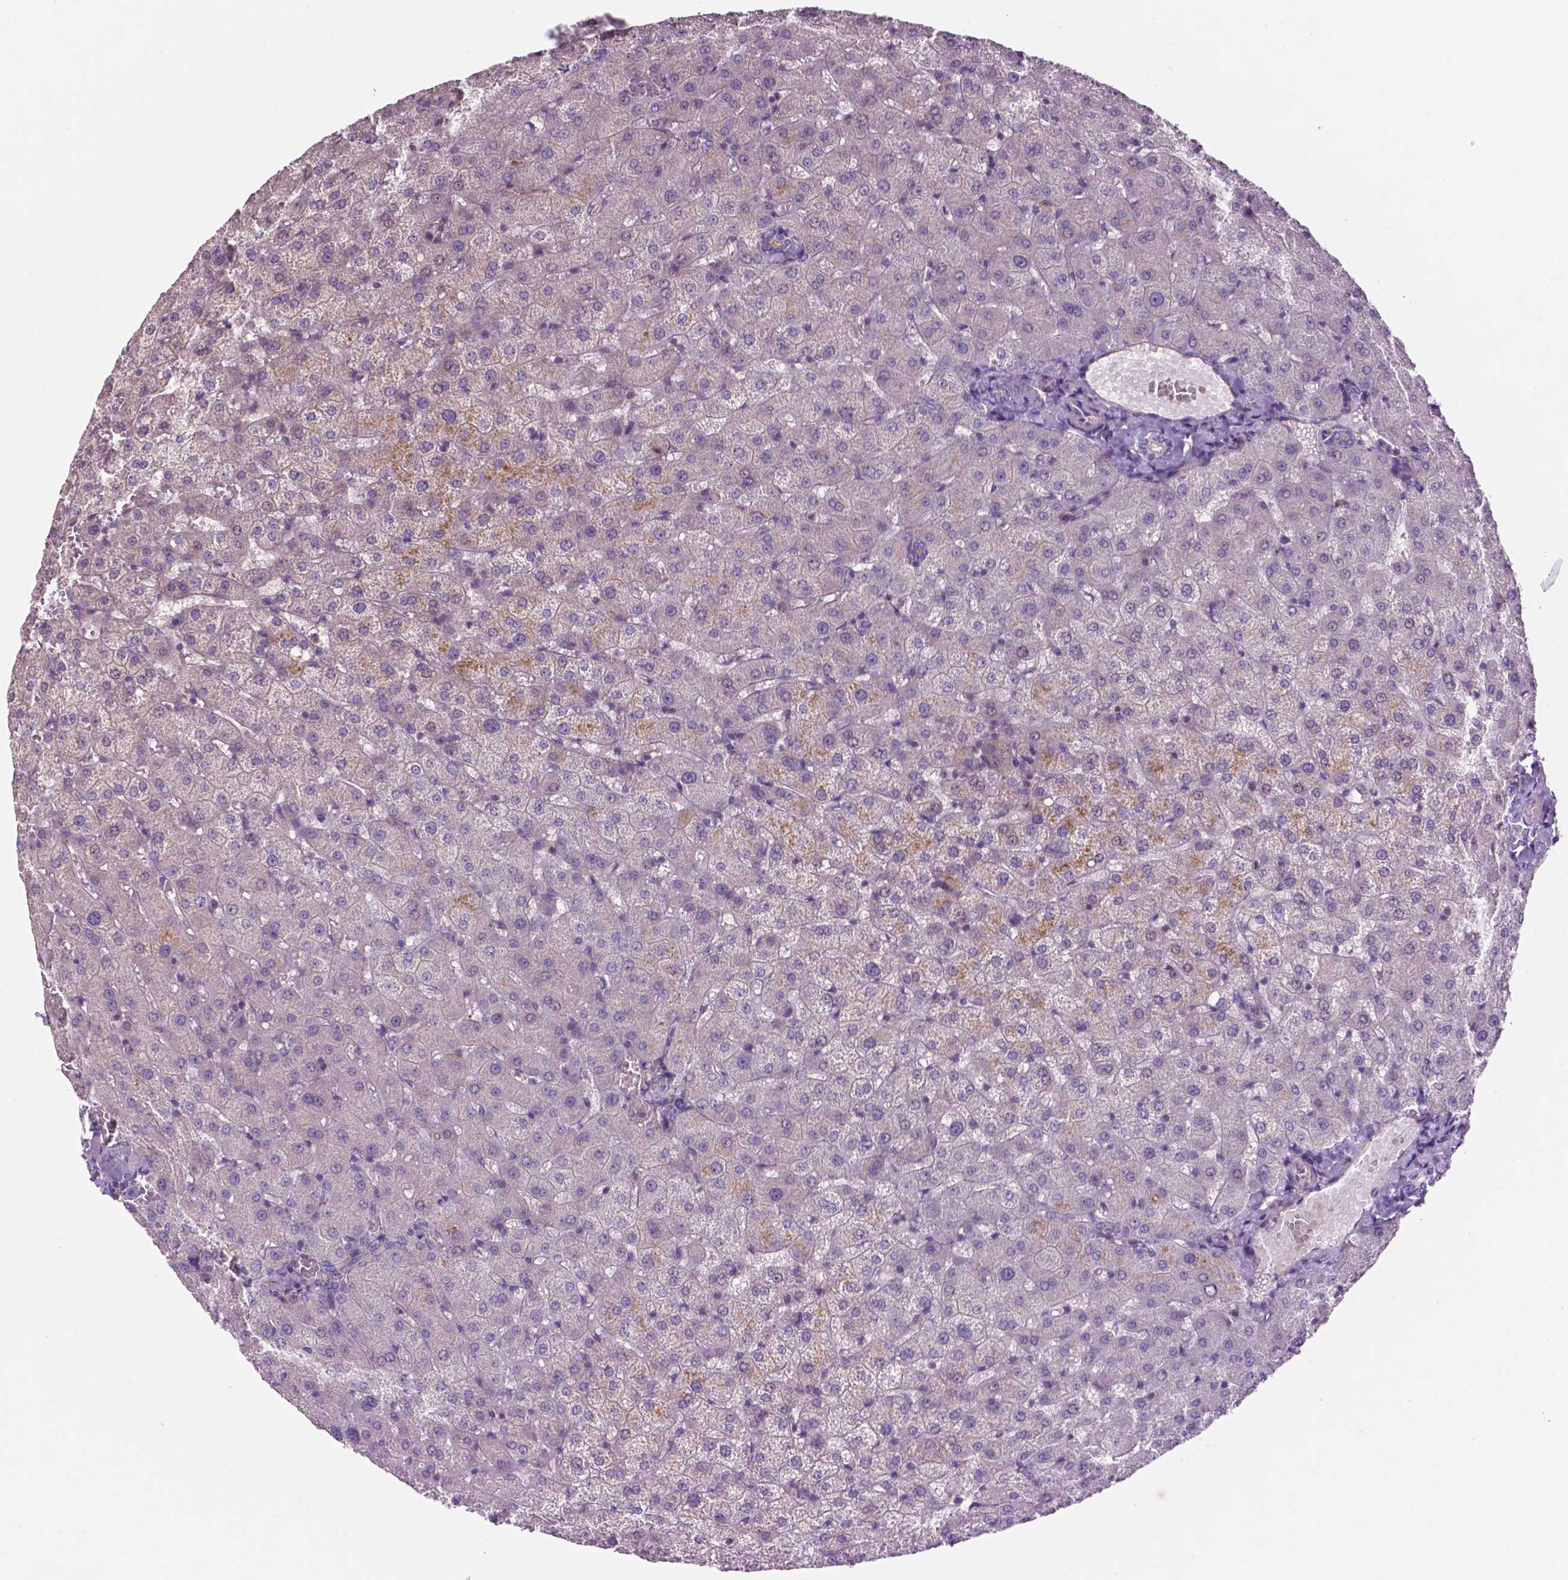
{"staining": {"intensity": "negative", "quantity": "none", "location": "none"}, "tissue": "liver", "cell_type": "Cholangiocytes", "image_type": "normal", "snomed": [{"axis": "morphology", "description": "Normal tissue, NOS"}, {"axis": "topography", "description": "Liver"}], "caption": "A micrograph of liver stained for a protein reveals no brown staining in cholangiocytes. (Immunohistochemistry, brightfield microscopy, high magnification).", "gene": "ARL5C", "patient": {"sex": "female", "age": 50}}